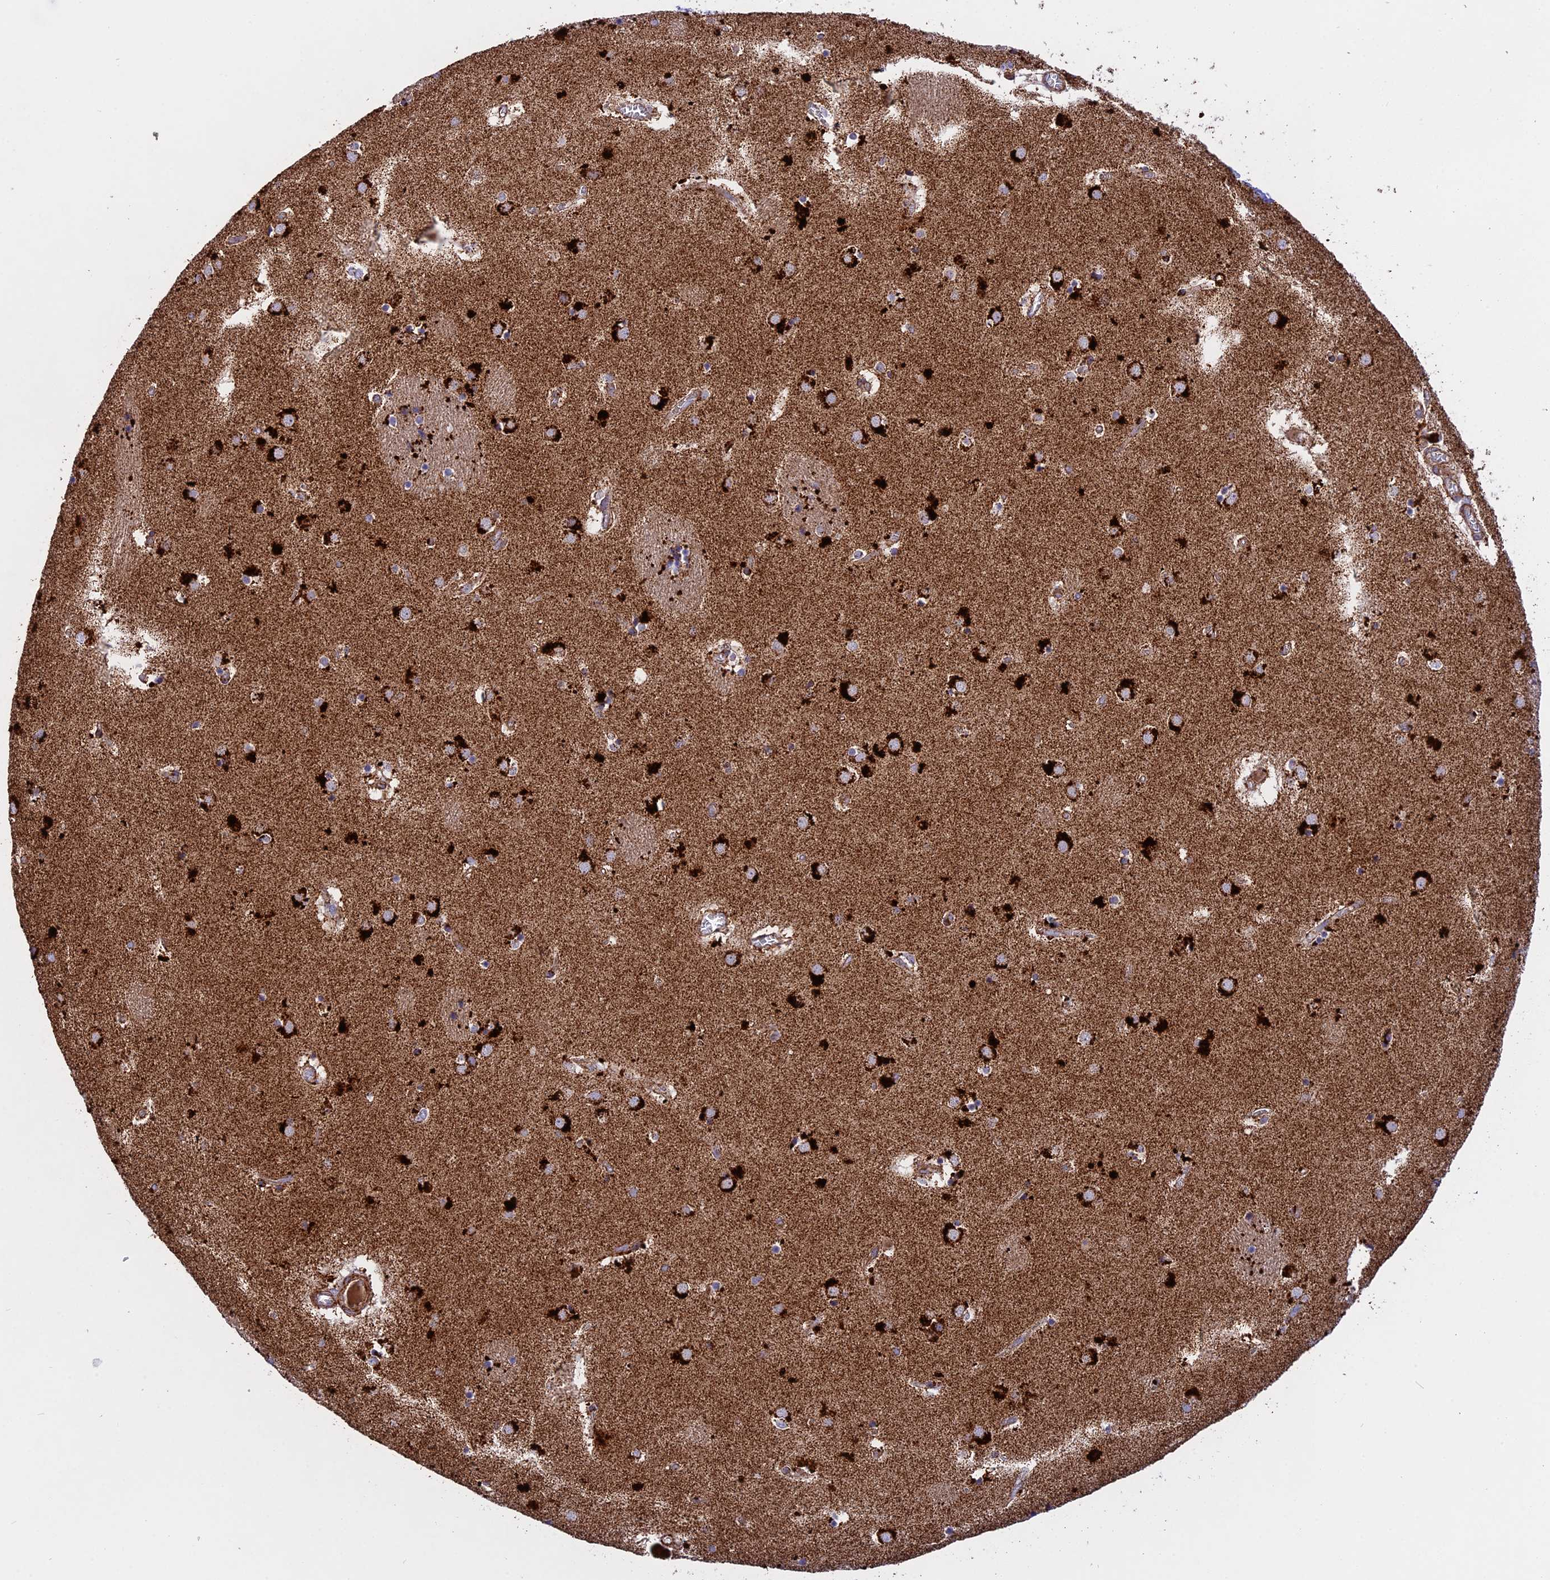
{"staining": {"intensity": "strong", "quantity": "25%-75%", "location": "cytoplasmic/membranous"}, "tissue": "caudate", "cell_type": "Glial cells", "image_type": "normal", "snomed": [{"axis": "morphology", "description": "Normal tissue, NOS"}, {"axis": "topography", "description": "Lateral ventricle wall"}], "caption": "An image of caudate stained for a protein displays strong cytoplasmic/membranous brown staining in glial cells. (Brightfield microscopy of DAB IHC at high magnification).", "gene": "UQCRB", "patient": {"sex": "male", "age": 70}}